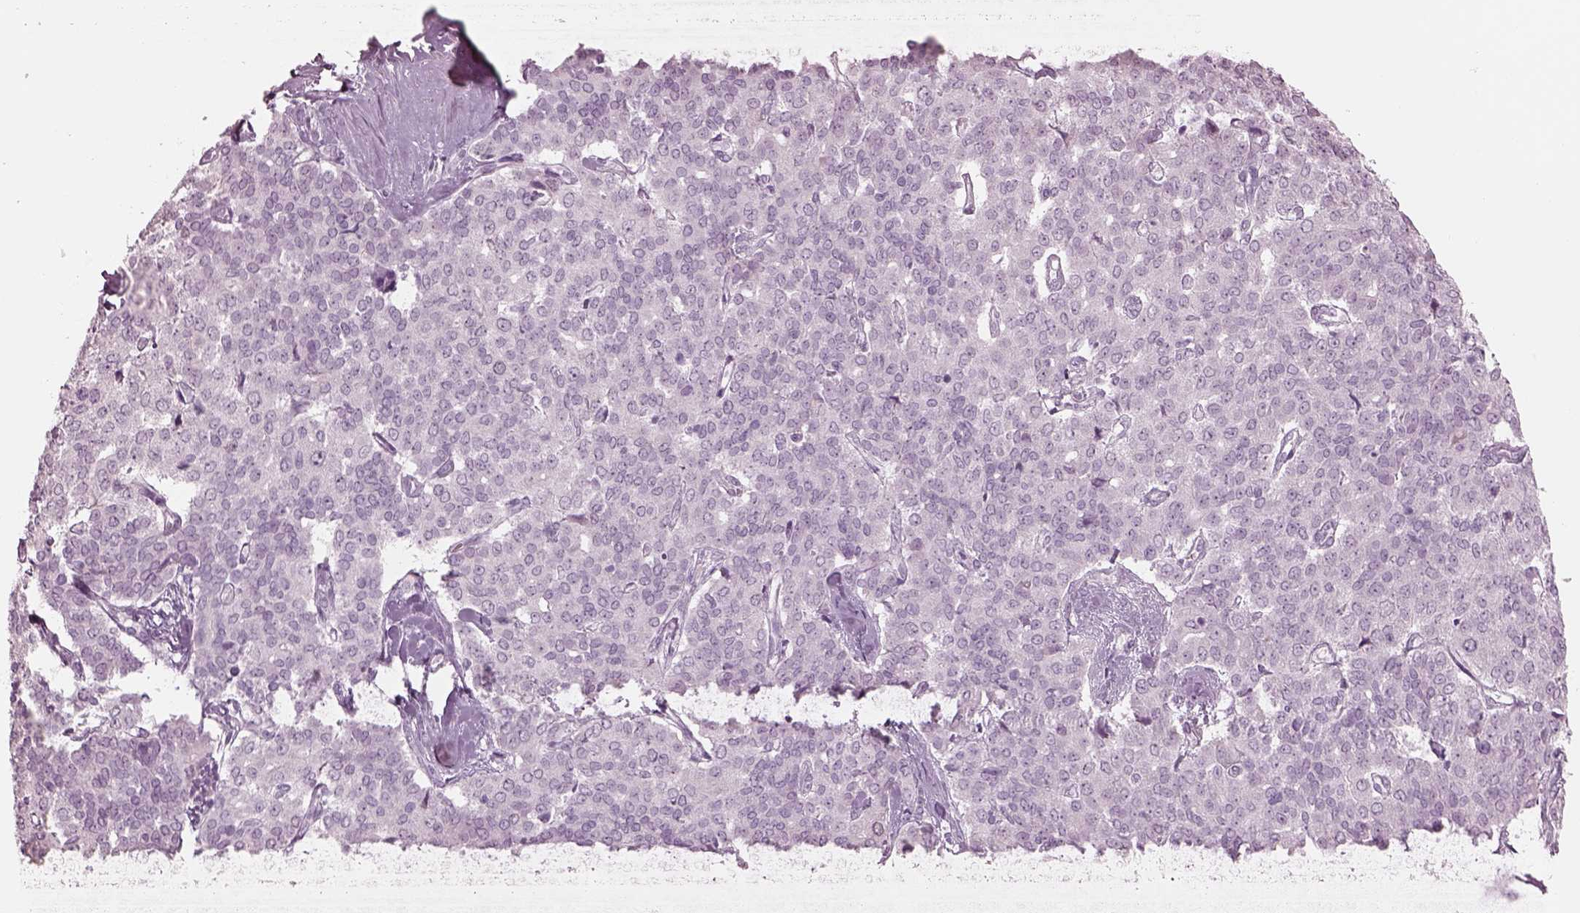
{"staining": {"intensity": "negative", "quantity": "none", "location": "none"}, "tissue": "liver cancer", "cell_type": "Tumor cells", "image_type": "cancer", "snomed": [{"axis": "morphology", "description": "Cholangiocarcinoma"}, {"axis": "topography", "description": "Liver"}], "caption": "An image of human liver cholangiocarcinoma is negative for staining in tumor cells.", "gene": "KRTAP24-1", "patient": {"sex": "female", "age": 47}}